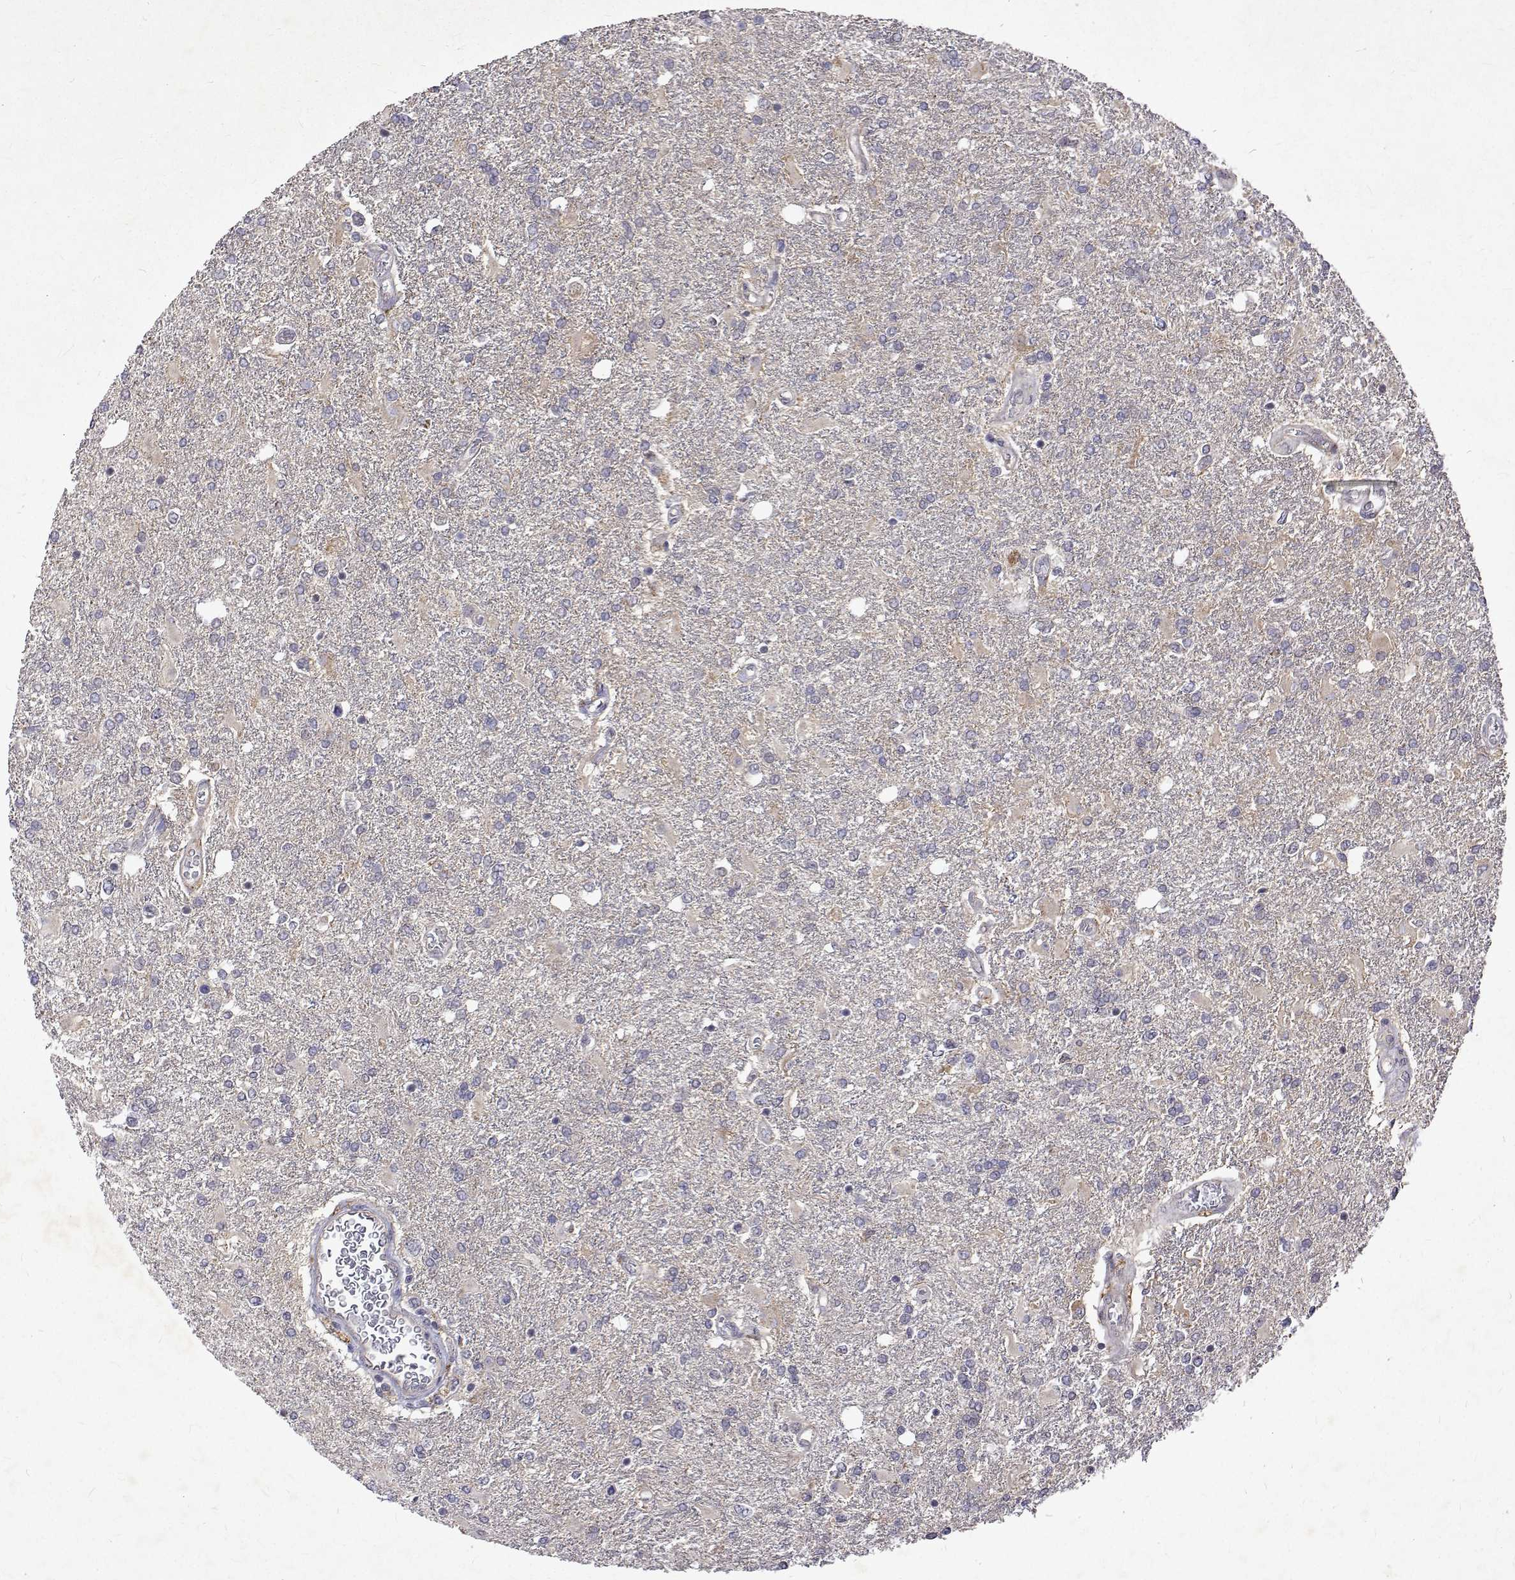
{"staining": {"intensity": "negative", "quantity": "none", "location": "none"}, "tissue": "glioma", "cell_type": "Tumor cells", "image_type": "cancer", "snomed": [{"axis": "morphology", "description": "Glioma, malignant, High grade"}, {"axis": "topography", "description": "Cerebral cortex"}], "caption": "The immunohistochemistry (IHC) micrograph has no significant positivity in tumor cells of malignant glioma (high-grade) tissue. (Stains: DAB immunohistochemistry with hematoxylin counter stain, Microscopy: brightfield microscopy at high magnification).", "gene": "ALKBH8", "patient": {"sex": "male", "age": 79}}